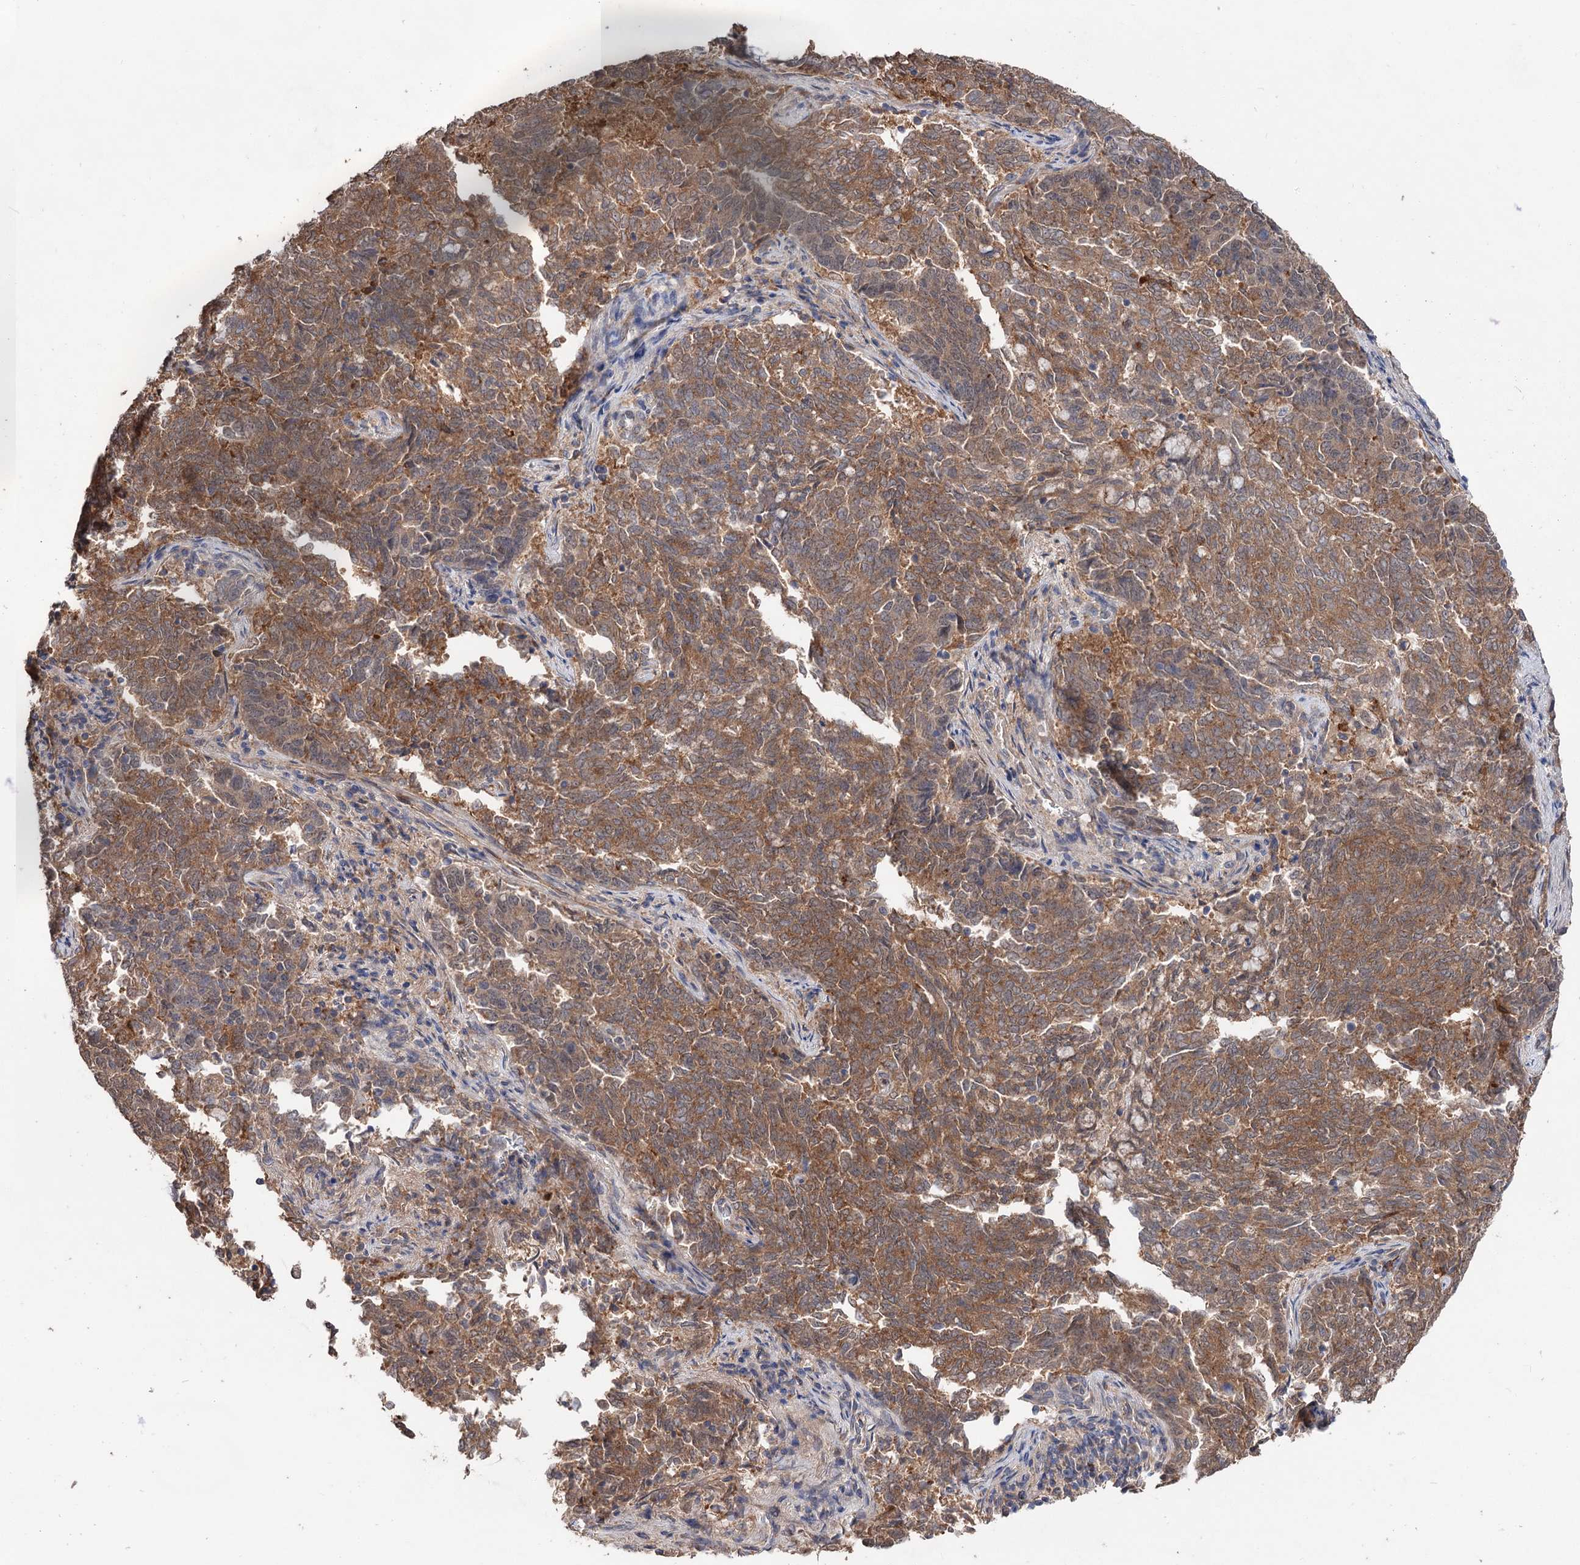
{"staining": {"intensity": "moderate", "quantity": ">75%", "location": "cytoplasmic/membranous"}, "tissue": "endometrial cancer", "cell_type": "Tumor cells", "image_type": "cancer", "snomed": [{"axis": "morphology", "description": "Adenocarcinoma, NOS"}, {"axis": "topography", "description": "Endometrium"}], "caption": "Moderate cytoplasmic/membranous staining for a protein is appreciated in approximately >75% of tumor cells of endometrial adenocarcinoma using immunohistochemistry.", "gene": "NUDCD2", "patient": {"sex": "female", "age": 80}}